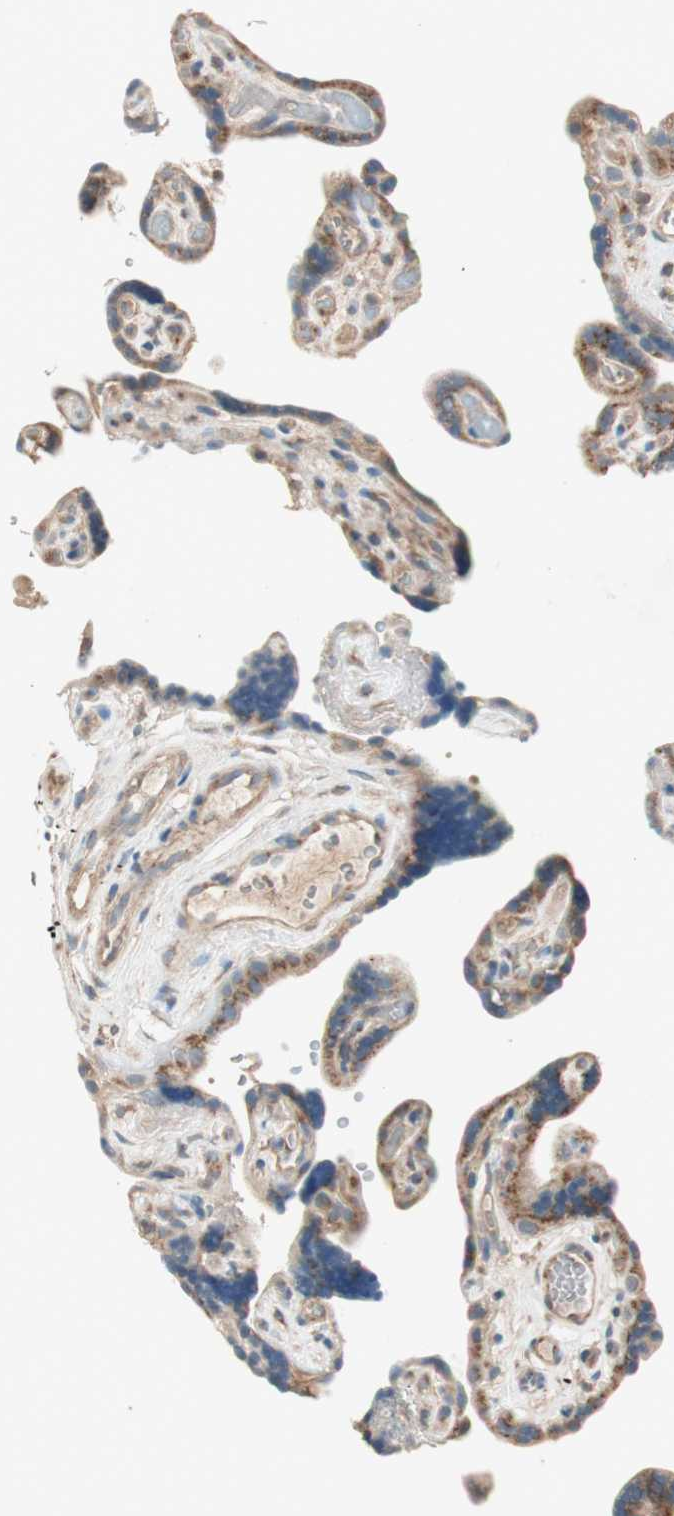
{"staining": {"intensity": "strong", "quantity": ">75%", "location": "cytoplasmic/membranous"}, "tissue": "placenta", "cell_type": "Decidual cells", "image_type": "normal", "snomed": [{"axis": "morphology", "description": "Normal tissue, NOS"}, {"axis": "topography", "description": "Placenta"}], "caption": "Immunohistochemistry (IHC) of unremarkable human placenta displays high levels of strong cytoplasmic/membranous staining in approximately >75% of decidual cells. (Brightfield microscopy of DAB IHC at high magnification).", "gene": "SEC16A", "patient": {"sex": "female", "age": 30}}